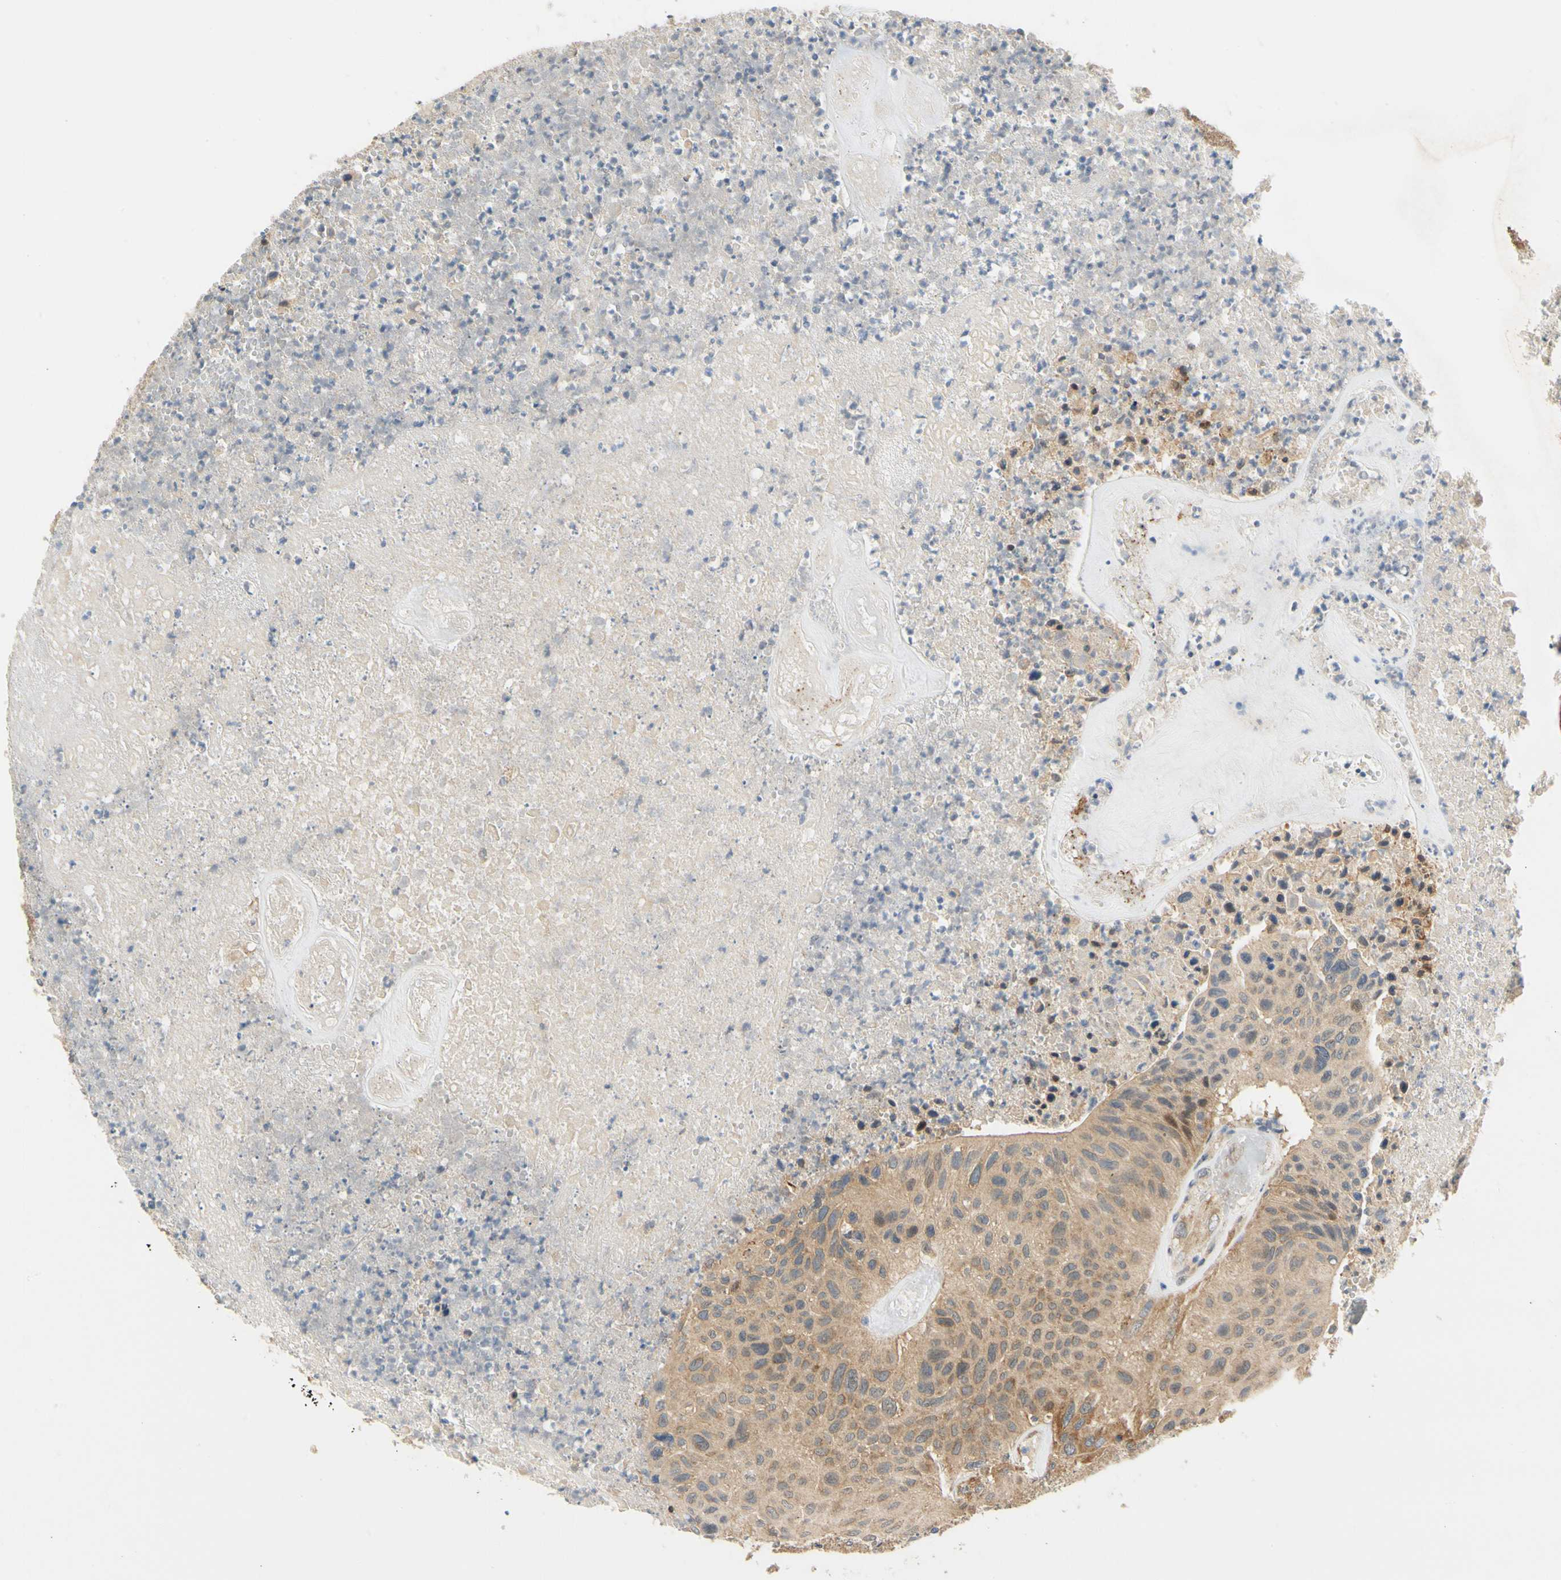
{"staining": {"intensity": "moderate", "quantity": ">75%", "location": "cytoplasmic/membranous"}, "tissue": "urothelial cancer", "cell_type": "Tumor cells", "image_type": "cancer", "snomed": [{"axis": "morphology", "description": "Urothelial carcinoma, High grade"}, {"axis": "topography", "description": "Urinary bladder"}], "caption": "There is medium levels of moderate cytoplasmic/membranous staining in tumor cells of urothelial cancer, as demonstrated by immunohistochemical staining (brown color).", "gene": "ANKHD1", "patient": {"sex": "male", "age": 66}}